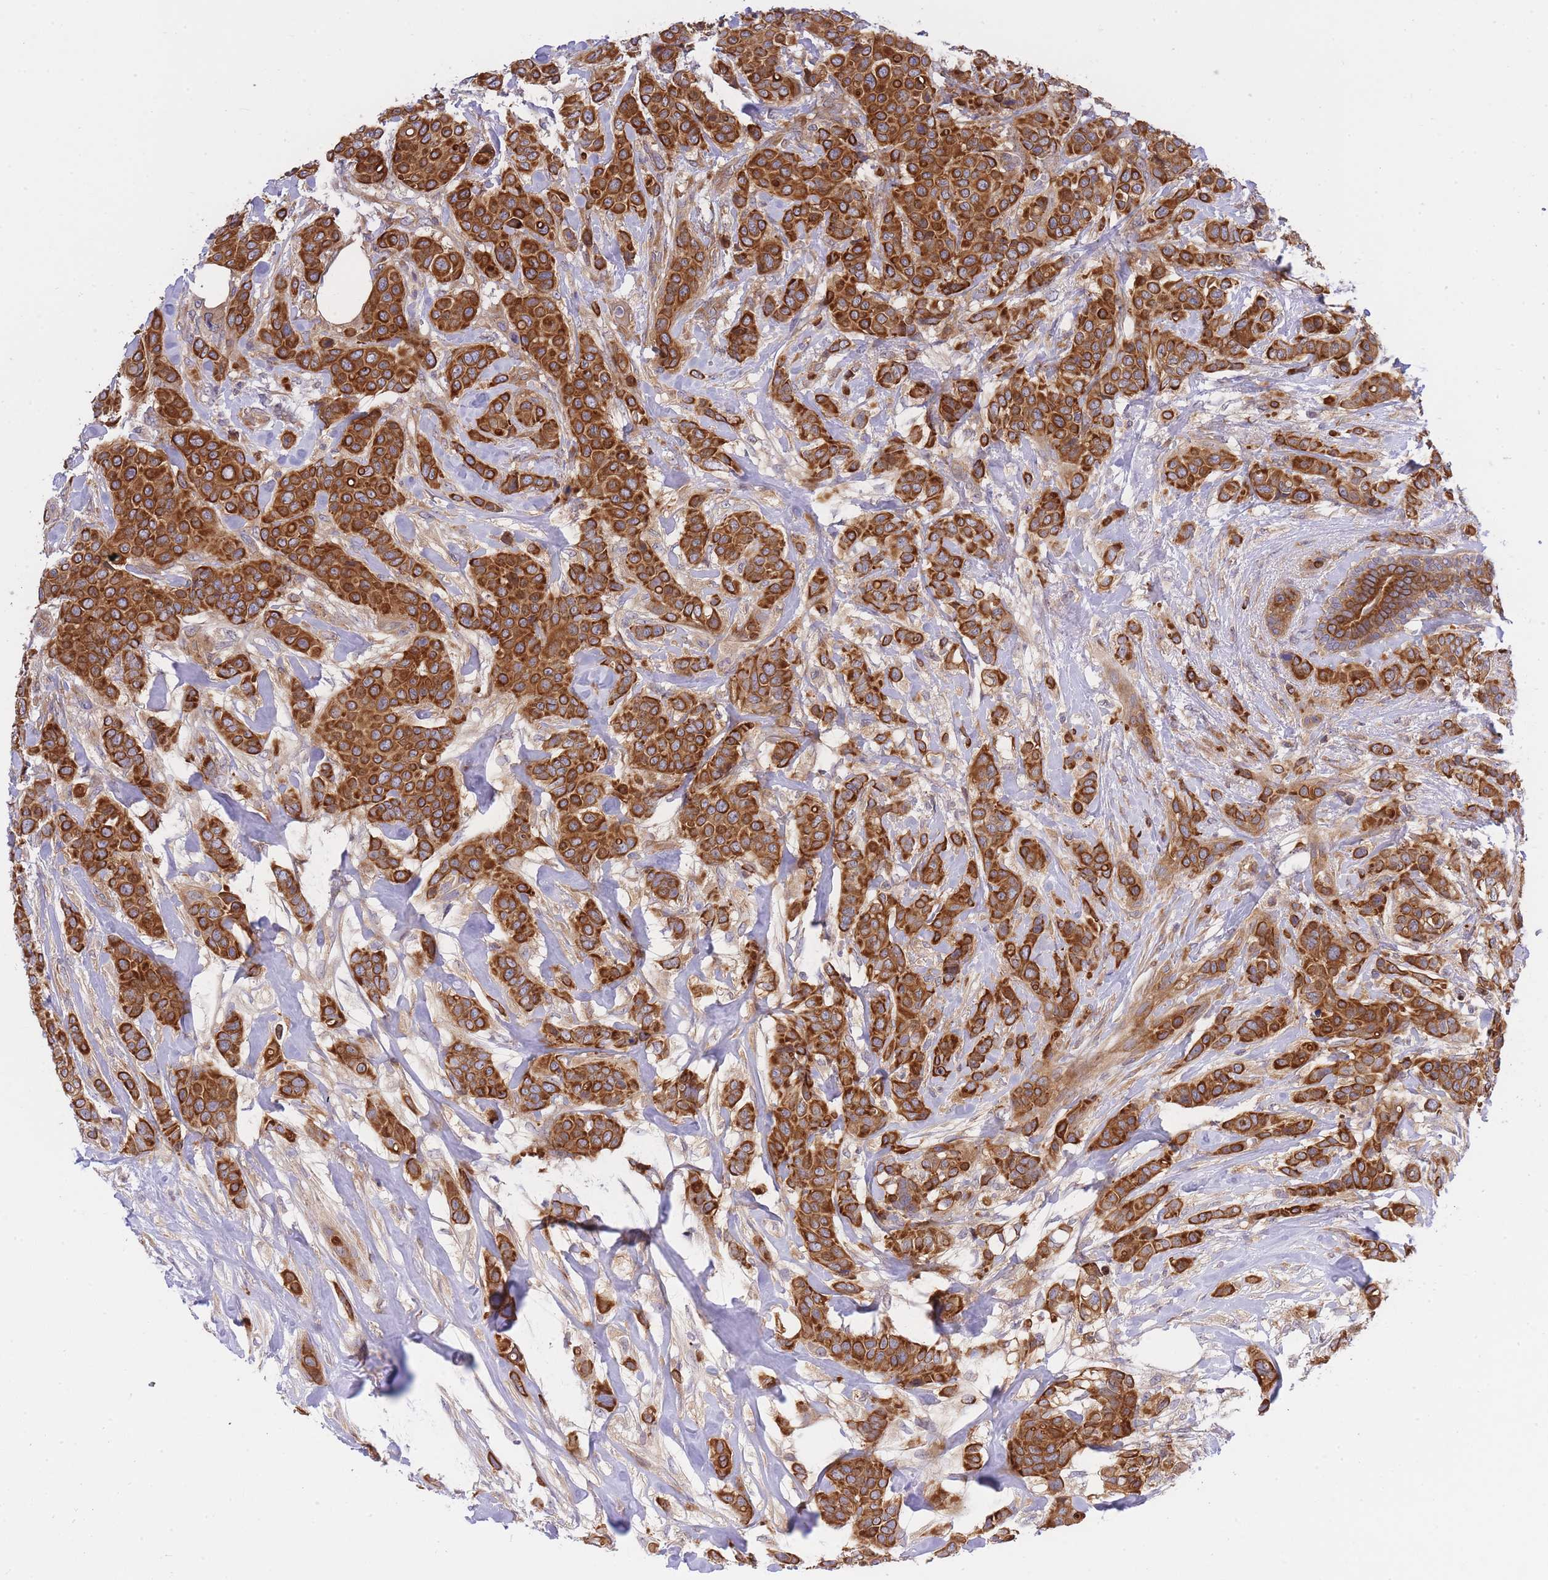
{"staining": {"intensity": "strong", "quantity": ">75%", "location": "cytoplasmic/membranous"}, "tissue": "breast cancer", "cell_type": "Tumor cells", "image_type": "cancer", "snomed": [{"axis": "morphology", "description": "Lobular carcinoma"}, {"axis": "topography", "description": "Breast"}], "caption": "DAB immunohistochemical staining of human lobular carcinoma (breast) shows strong cytoplasmic/membranous protein positivity in about >75% of tumor cells.", "gene": "EIF2B2", "patient": {"sex": "female", "age": 51}}